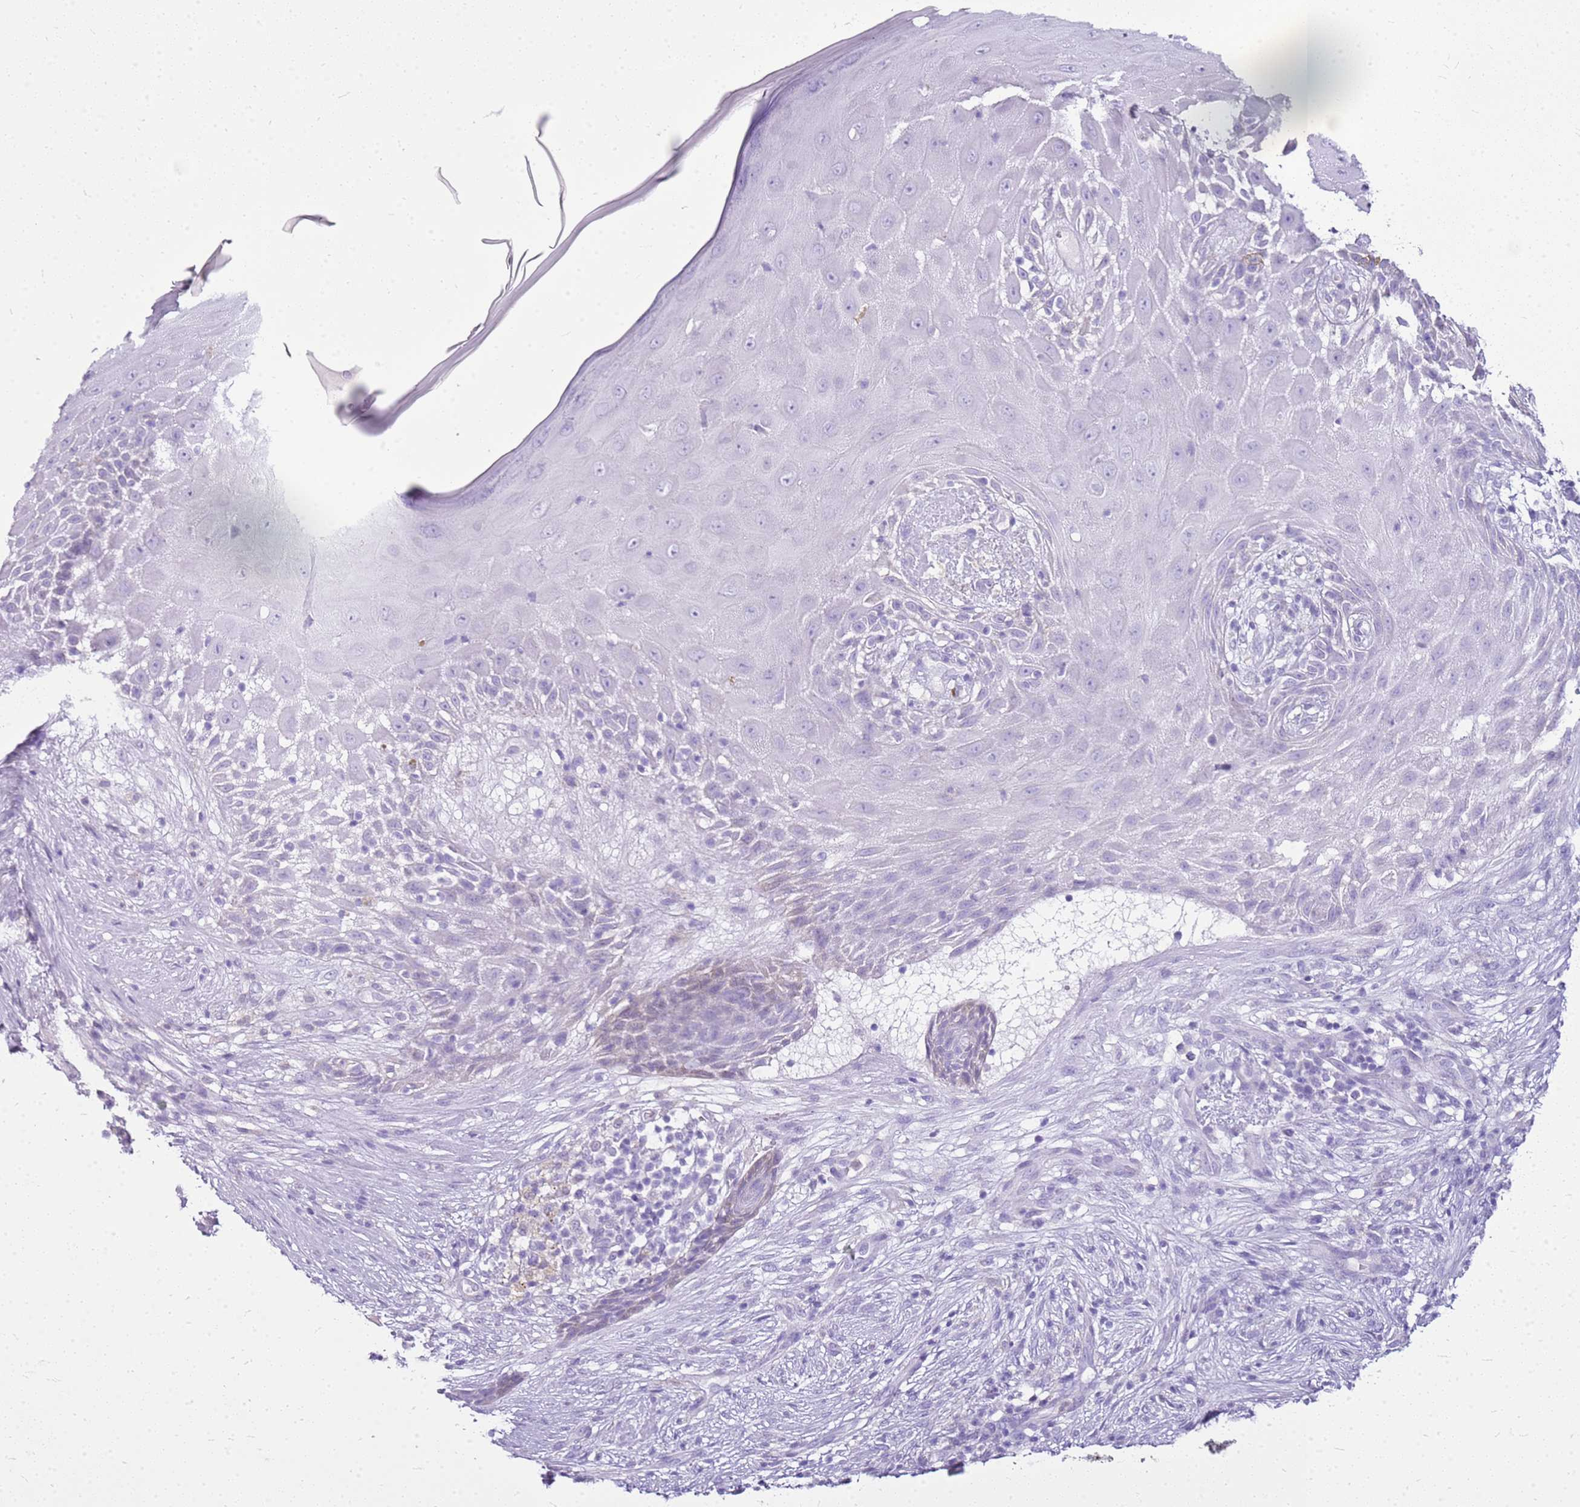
{"staining": {"intensity": "negative", "quantity": "none", "location": "none"}, "tissue": "skin cancer", "cell_type": "Tumor cells", "image_type": "cancer", "snomed": [{"axis": "morphology", "description": "Basal cell carcinoma"}, {"axis": "topography", "description": "Skin"}], "caption": "Skin cancer (basal cell carcinoma) was stained to show a protein in brown. There is no significant staining in tumor cells.", "gene": "SULT1E1", "patient": {"sex": "female", "age": 65}}